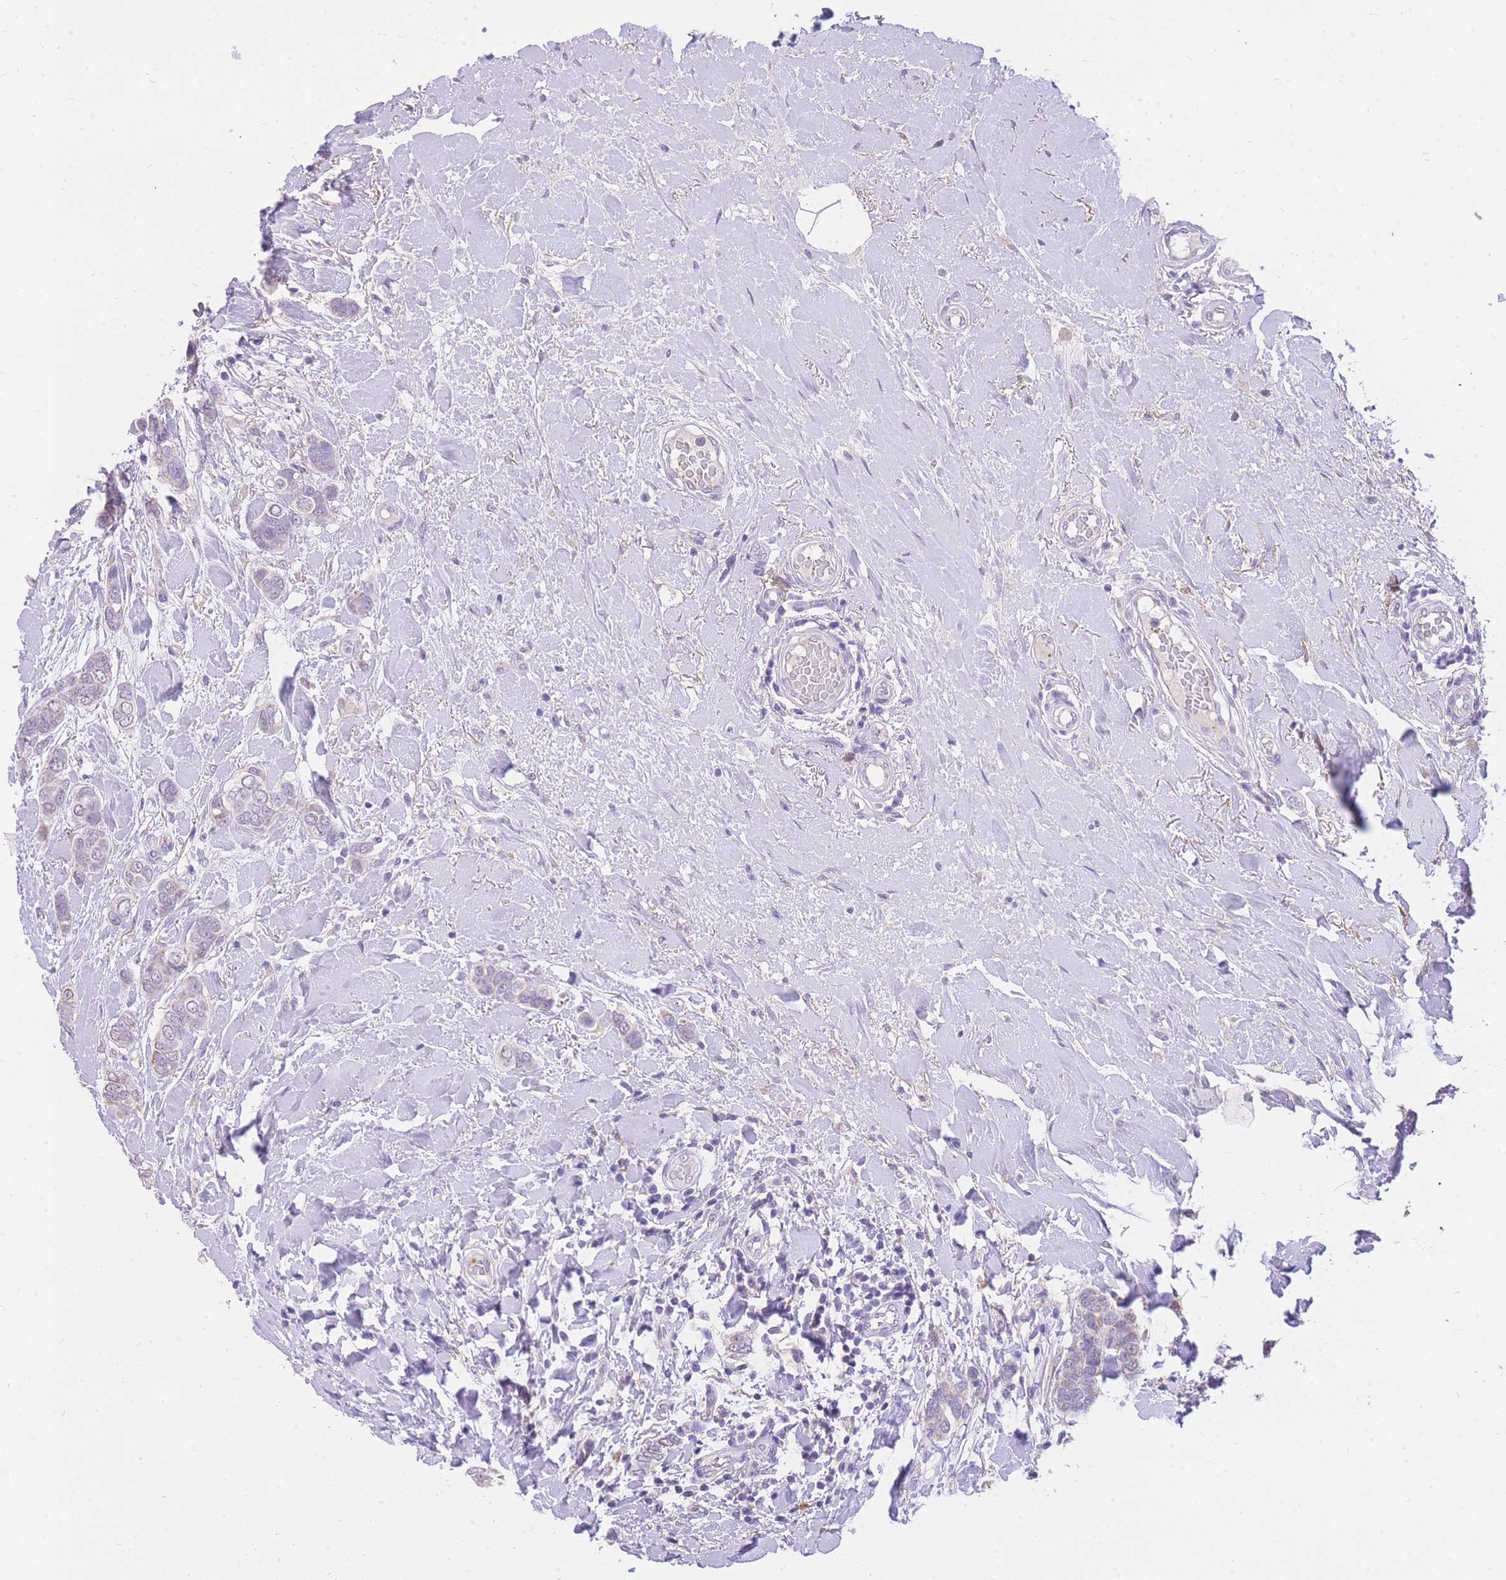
{"staining": {"intensity": "negative", "quantity": "none", "location": "none"}, "tissue": "breast cancer", "cell_type": "Tumor cells", "image_type": "cancer", "snomed": [{"axis": "morphology", "description": "Lobular carcinoma"}, {"axis": "topography", "description": "Breast"}], "caption": "Tumor cells are negative for brown protein staining in breast lobular carcinoma. (Stains: DAB immunohistochemistry (IHC) with hematoxylin counter stain, Microscopy: brightfield microscopy at high magnification).", "gene": "C2orf88", "patient": {"sex": "female", "age": 51}}